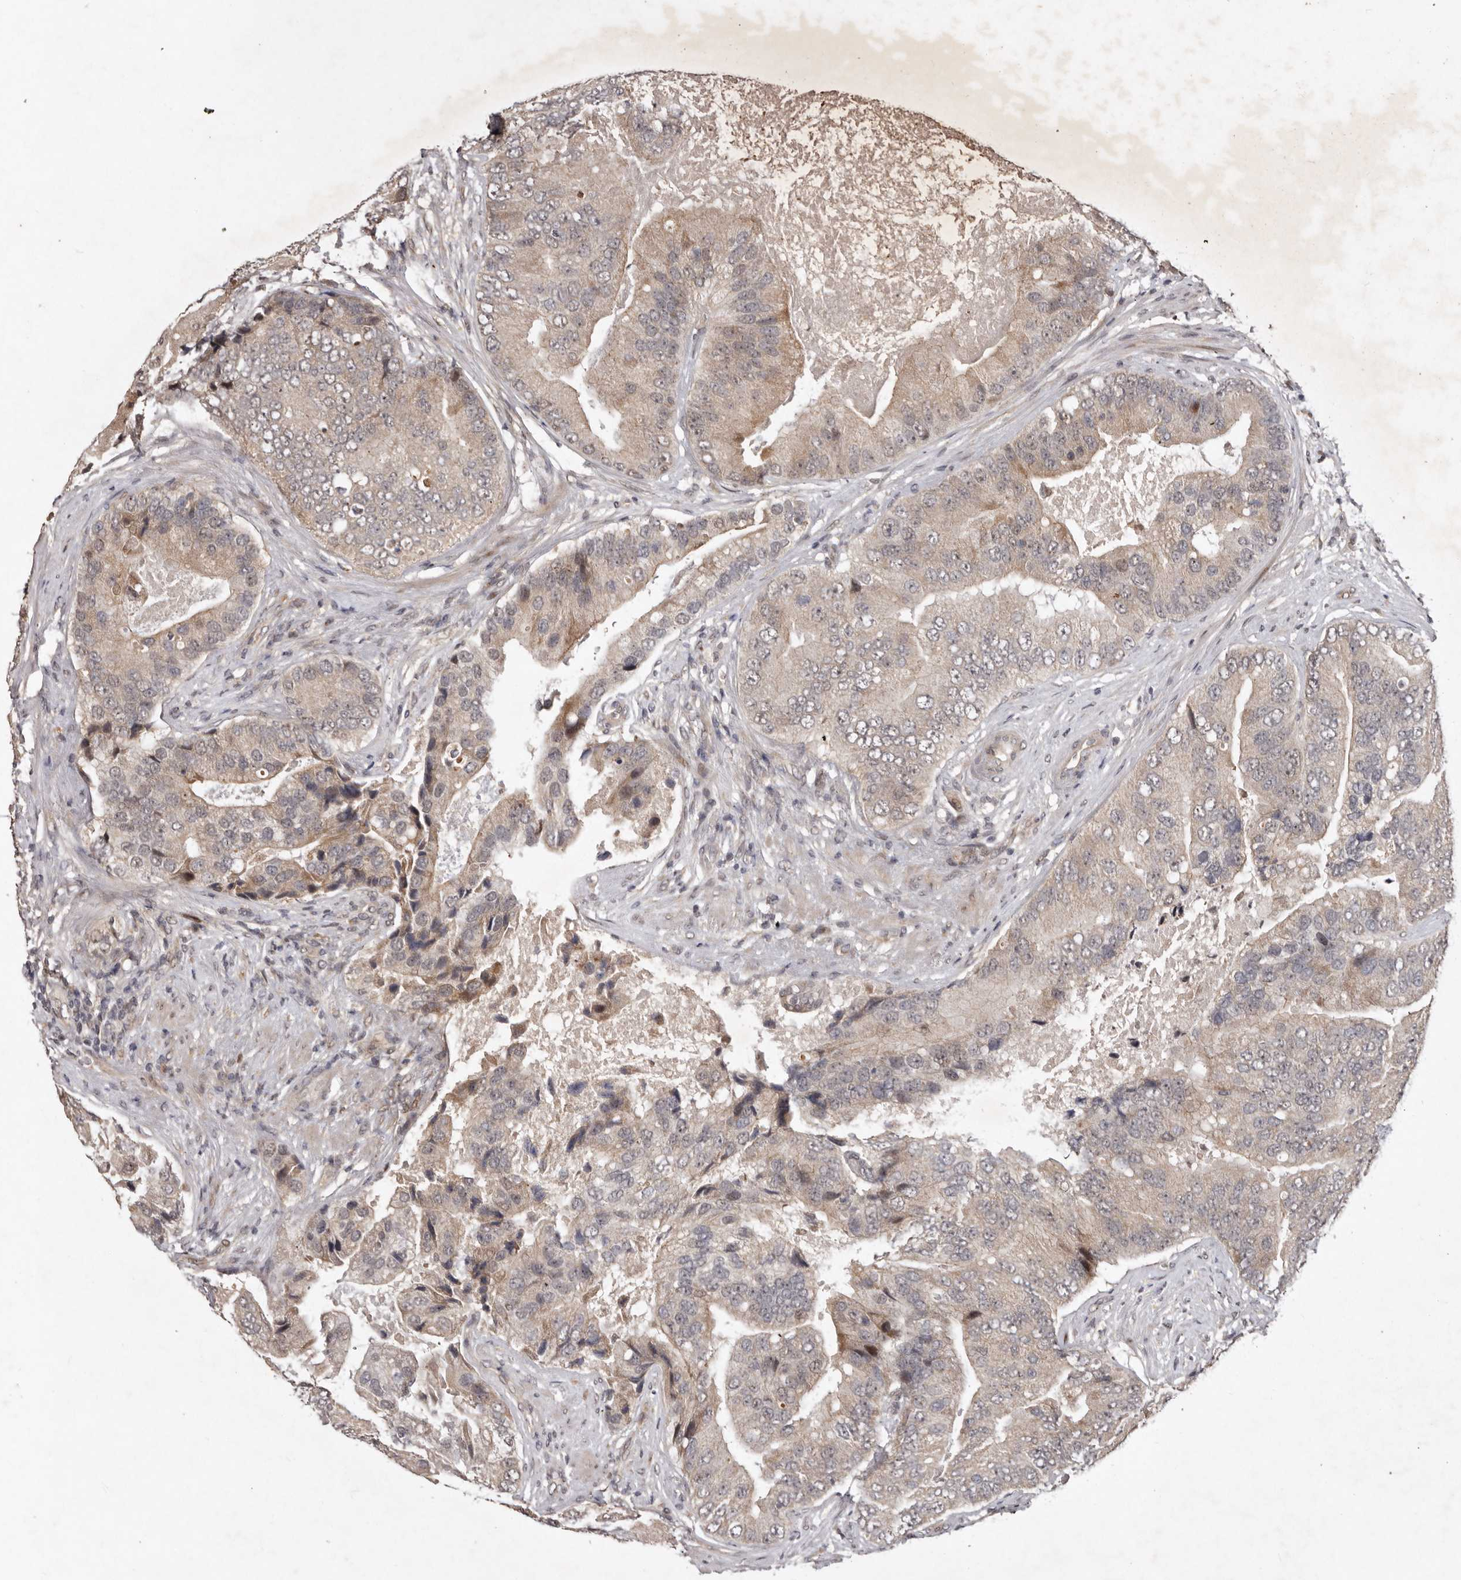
{"staining": {"intensity": "weak", "quantity": ">75%", "location": "cytoplasmic/membranous"}, "tissue": "prostate cancer", "cell_type": "Tumor cells", "image_type": "cancer", "snomed": [{"axis": "morphology", "description": "Adenocarcinoma, High grade"}, {"axis": "topography", "description": "Prostate"}], "caption": "Immunohistochemistry photomicrograph of neoplastic tissue: human prostate high-grade adenocarcinoma stained using IHC reveals low levels of weak protein expression localized specifically in the cytoplasmic/membranous of tumor cells, appearing as a cytoplasmic/membranous brown color.", "gene": "ABL1", "patient": {"sex": "male", "age": 70}}